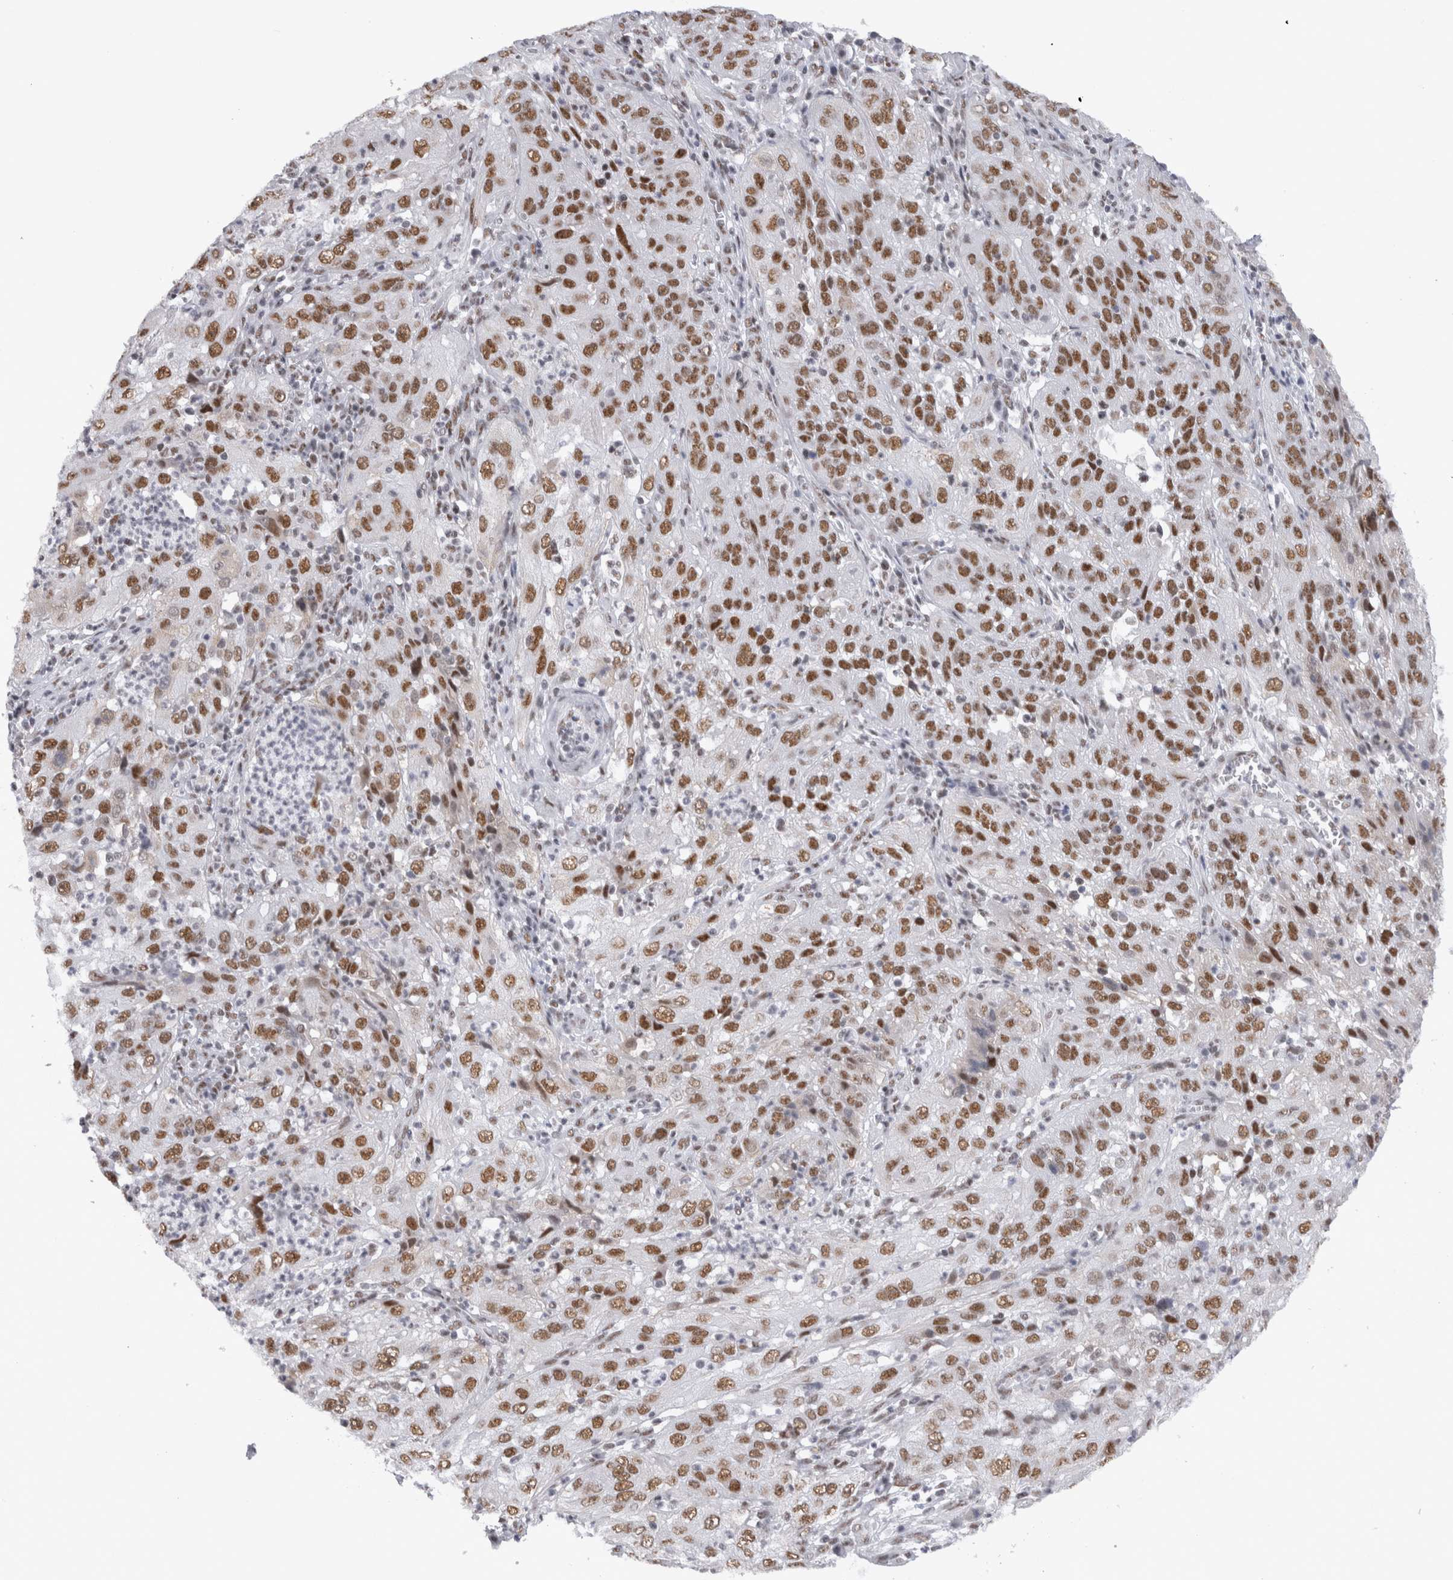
{"staining": {"intensity": "moderate", "quantity": ">75%", "location": "nuclear"}, "tissue": "cervical cancer", "cell_type": "Tumor cells", "image_type": "cancer", "snomed": [{"axis": "morphology", "description": "Squamous cell carcinoma, NOS"}, {"axis": "topography", "description": "Cervix"}], "caption": "High-magnification brightfield microscopy of squamous cell carcinoma (cervical) stained with DAB (3,3'-diaminobenzidine) (brown) and counterstained with hematoxylin (blue). tumor cells exhibit moderate nuclear staining is seen in approximately>75% of cells. Using DAB (brown) and hematoxylin (blue) stains, captured at high magnification using brightfield microscopy.", "gene": "API5", "patient": {"sex": "female", "age": 32}}